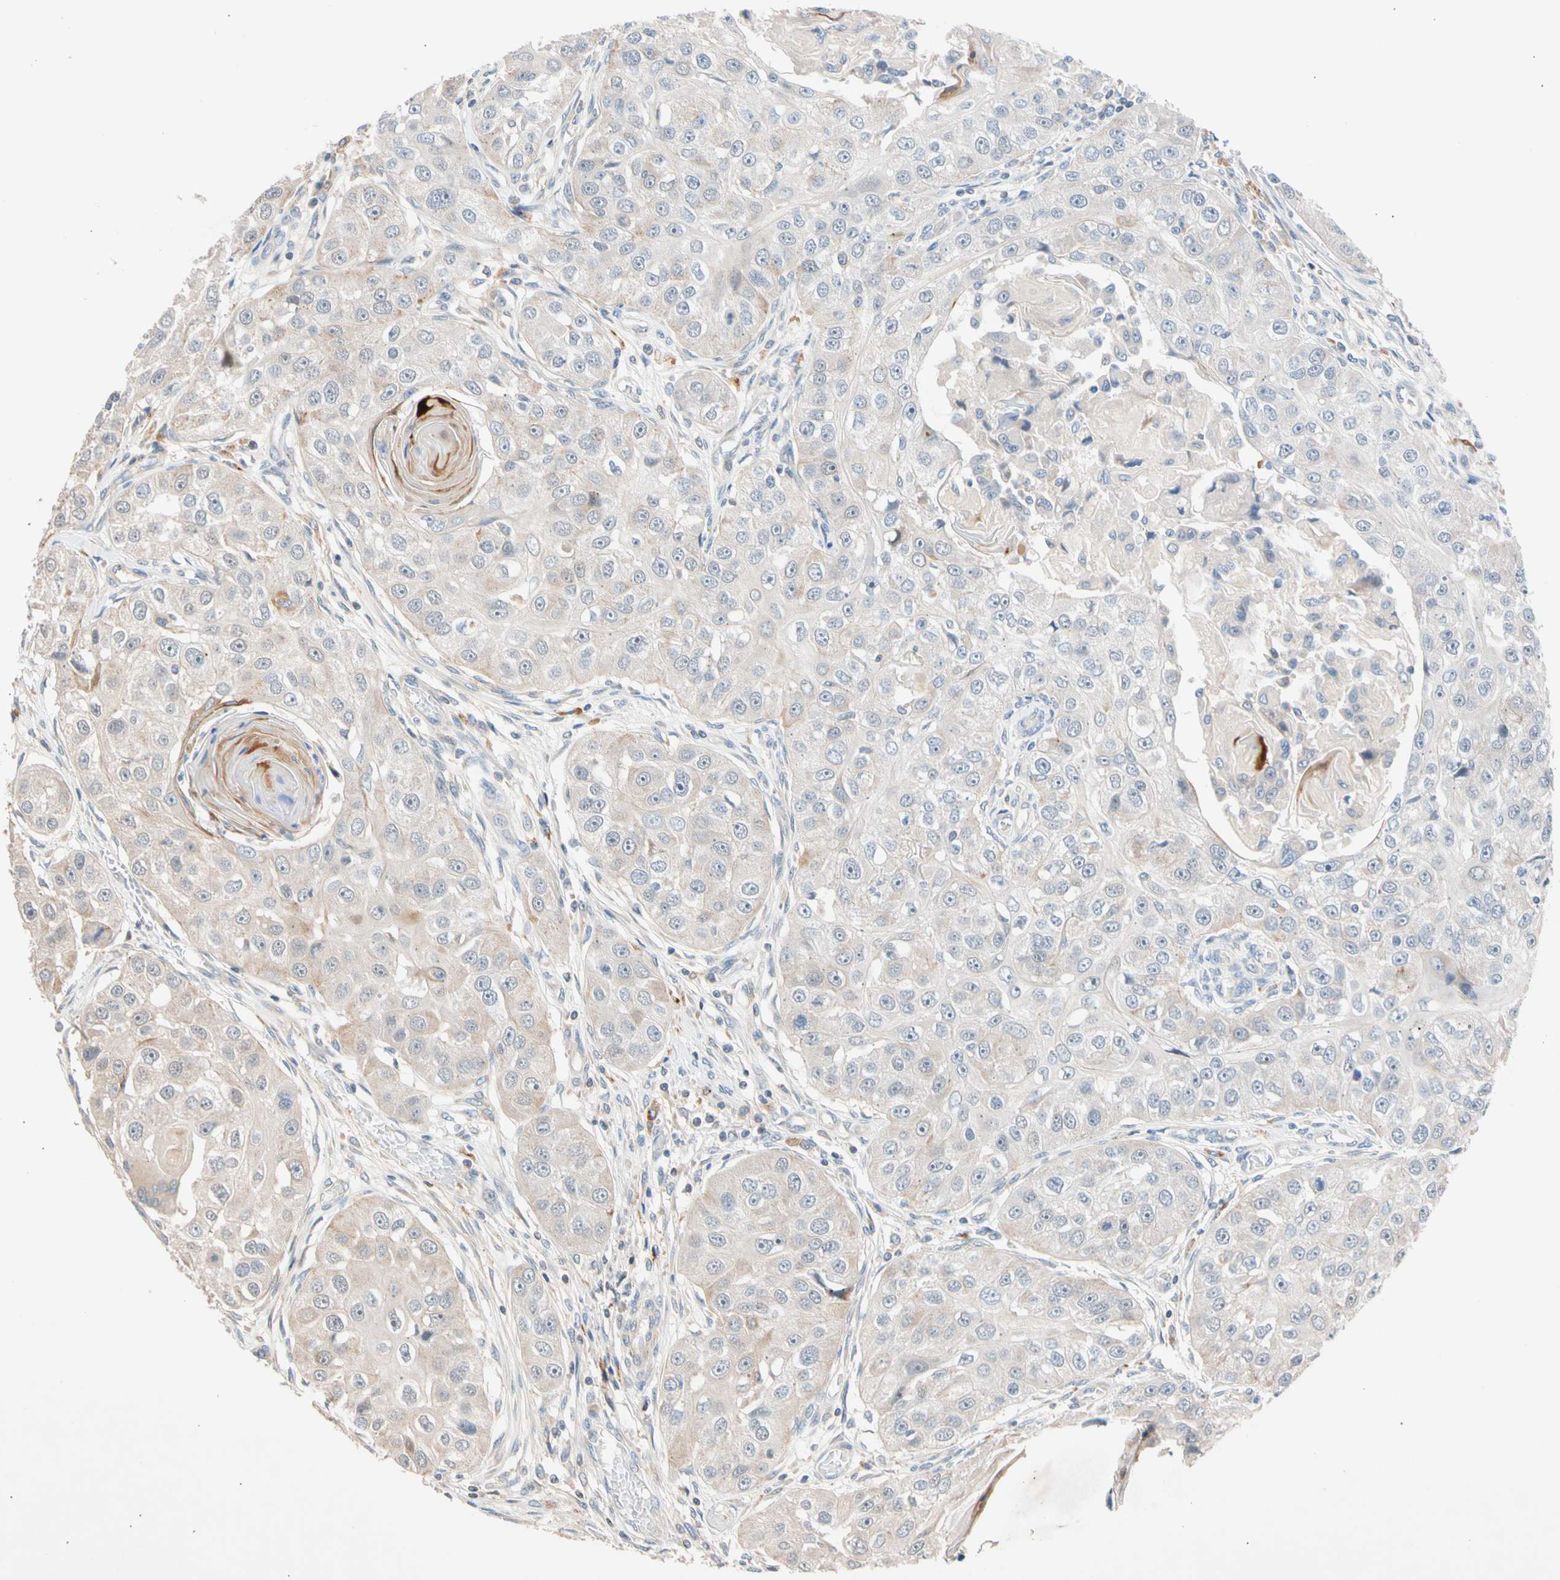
{"staining": {"intensity": "negative", "quantity": "none", "location": "none"}, "tissue": "head and neck cancer", "cell_type": "Tumor cells", "image_type": "cancer", "snomed": [{"axis": "morphology", "description": "Normal tissue, NOS"}, {"axis": "morphology", "description": "Squamous cell carcinoma, NOS"}, {"axis": "topography", "description": "Skeletal muscle"}, {"axis": "topography", "description": "Head-Neck"}], "caption": "A high-resolution image shows immunohistochemistry staining of head and neck squamous cell carcinoma, which reveals no significant staining in tumor cells.", "gene": "CNST", "patient": {"sex": "male", "age": 51}}